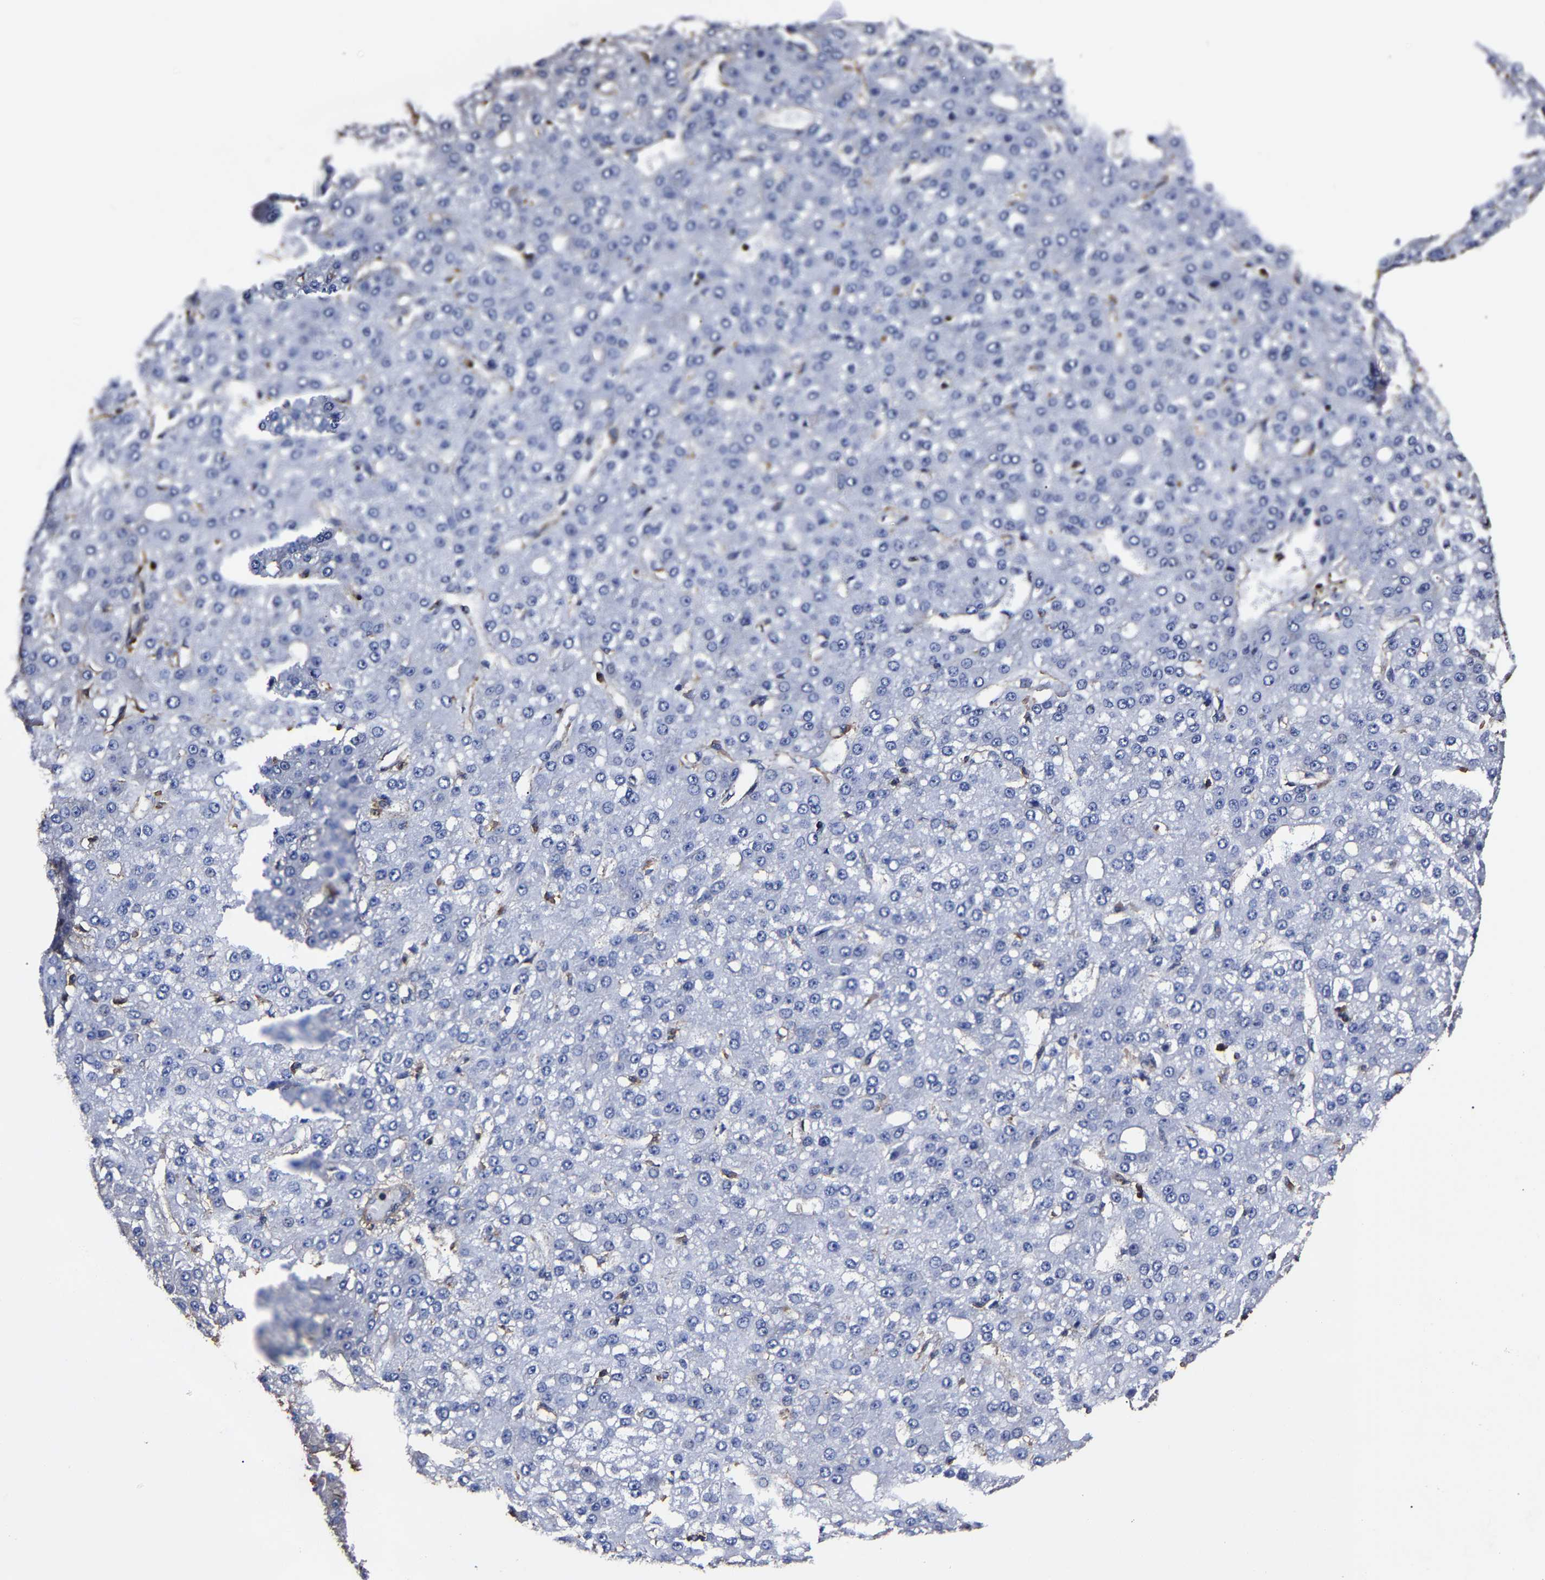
{"staining": {"intensity": "negative", "quantity": "none", "location": "none"}, "tissue": "liver cancer", "cell_type": "Tumor cells", "image_type": "cancer", "snomed": [{"axis": "morphology", "description": "Carcinoma, Hepatocellular, NOS"}, {"axis": "topography", "description": "Liver"}], "caption": "Liver hepatocellular carcinoma was stained to show a protein in brown. There is no significant staining in tumor cells. (DAB (3,3'-diaminobenzidine) immunohistochemistry visualized using brightfield microscopy, high magnification).", "gene": "SSH3", "patient": {"sex": "male", "age": 67}}